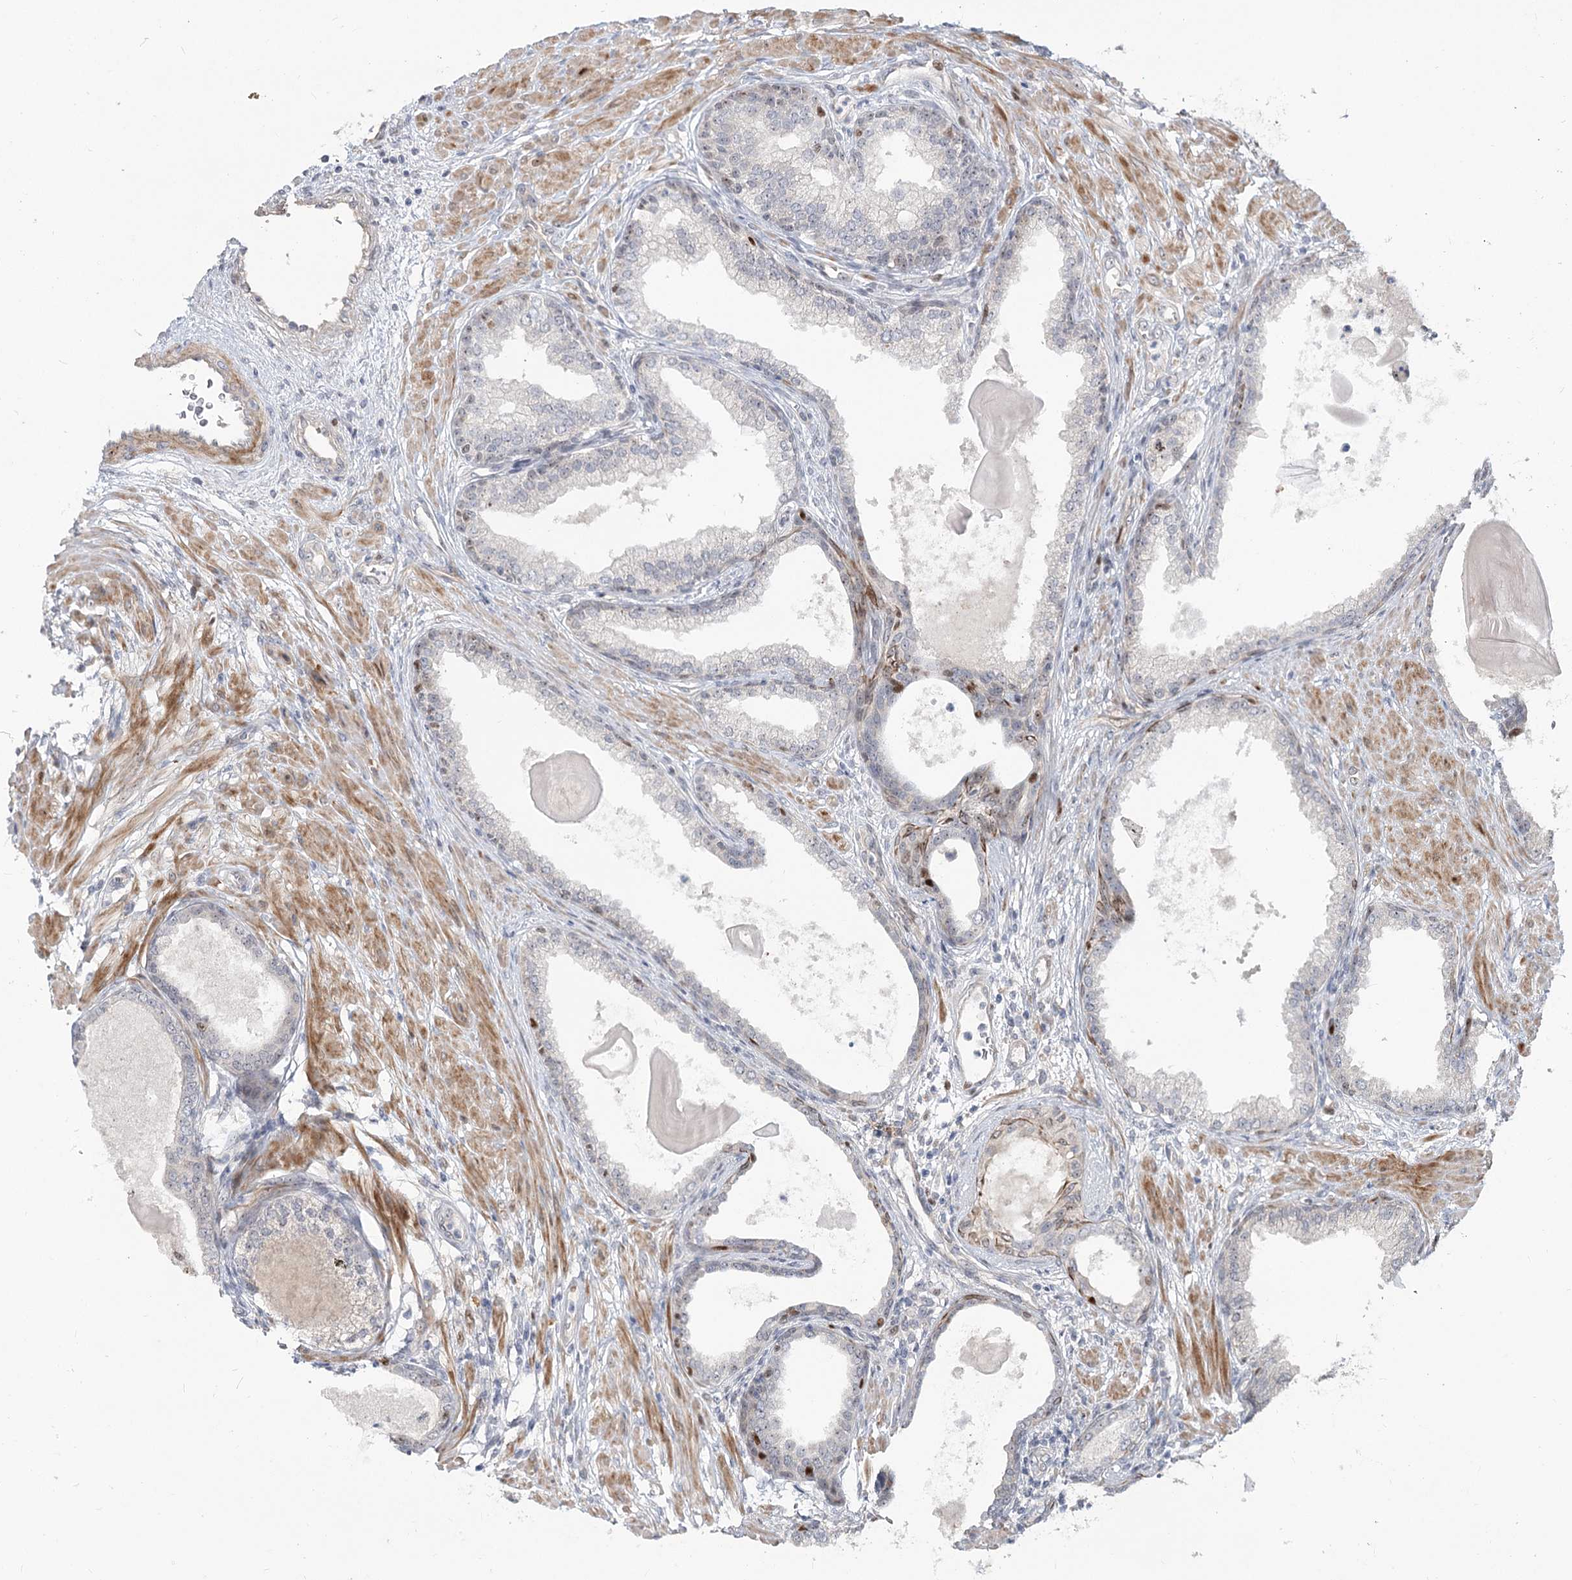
{"staining": {"intensity": "negative", "quantity": "none", "location": "none"}, "tissue": "prostate cancer", "cell_type": "Tumor cells", "image_type": "cancer", "snomed": [{"axis": "morphology", "description": "Adenocarcinoma, High grade"}, {"axis": "topography", "description": "Prostate"}], "caption": "The photomicrograph displays no significant staining in tumor cells of prostate cancer.", "gene": "PIK3C2A", "patient": {"sex": "male", "age": 62}}